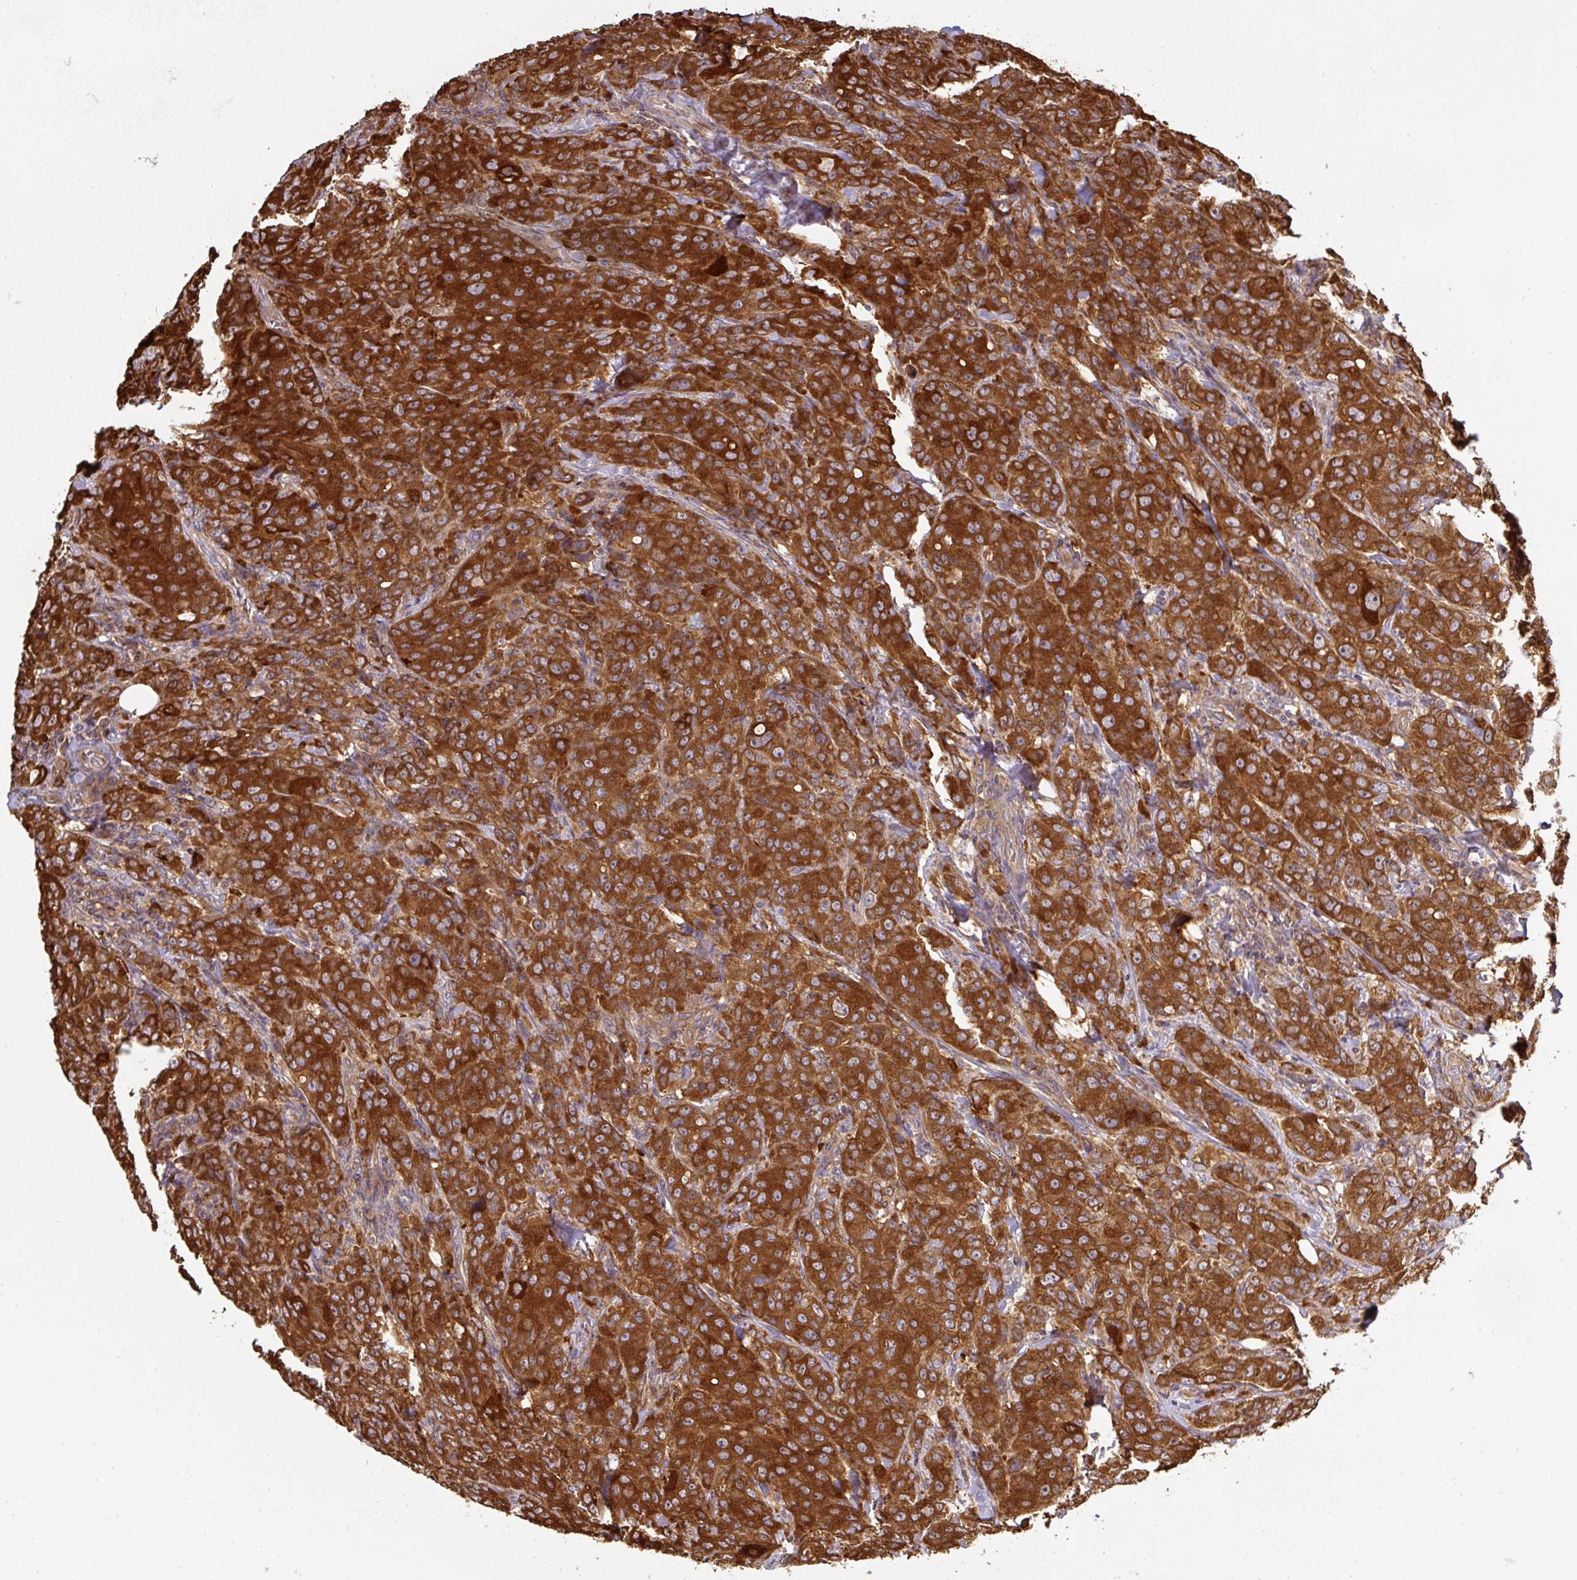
{"staining": {"intensity": "strong", "quantity": ">75%", "location": "cytoplasmic/membranous"}, "tissue": "breast cancer", "cell_type": "Tumor cells", "image_type": "cancer", "snomed": [{"axis": "morphology", "description": "Duct carcinoma"}, {"axis": "topography", "description": "Breast"}], "caption": "Protein expression by immunohistochemistry displays strong cytoplasmic/membranous positivity in approximately >75% of tumor cells in breast invasive ductal carcinoma. Nuclei are stained in blue.", "gene": "ST13", "patient": {"sex": "female", "age": 43}}